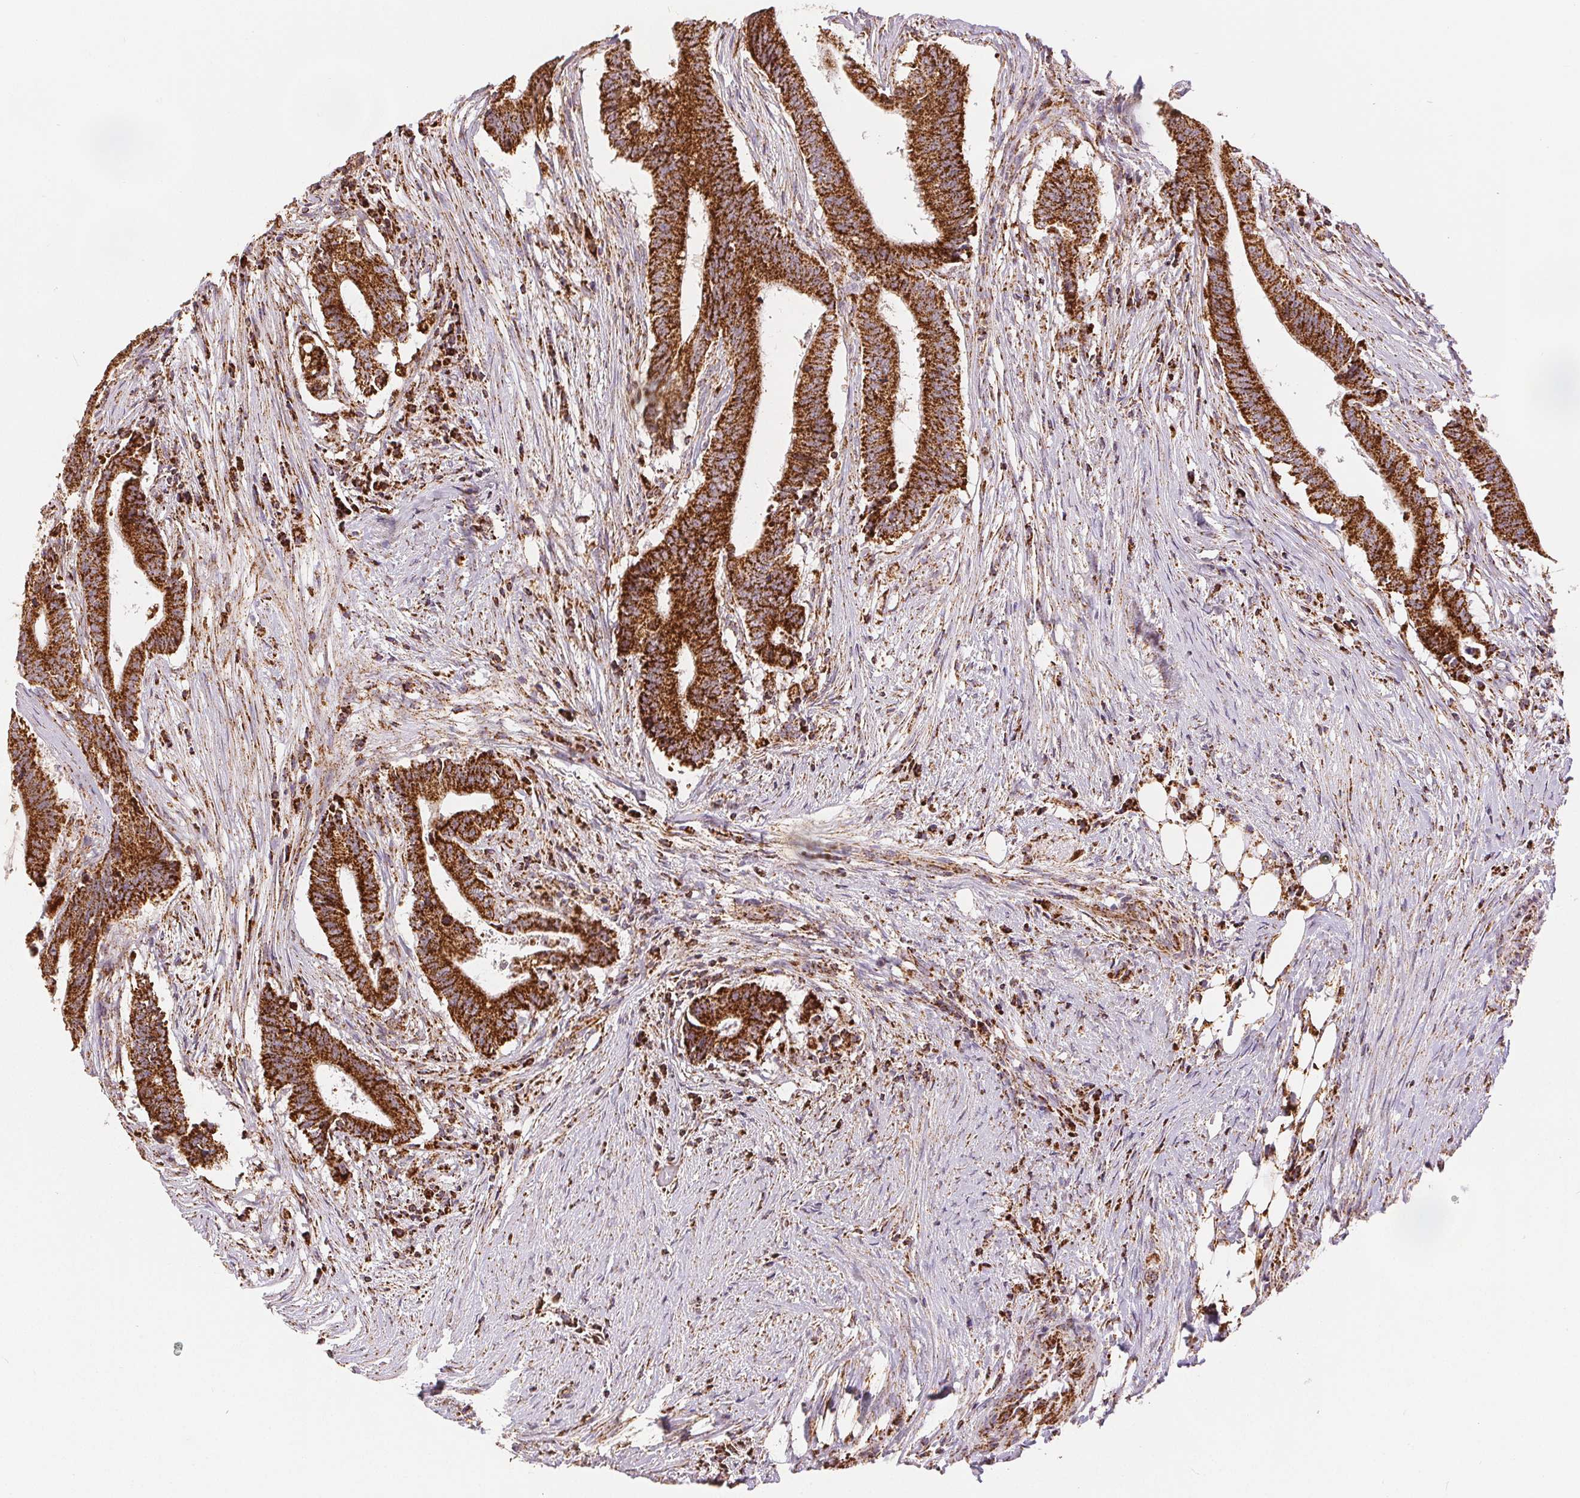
{"staining": {"intensity": "strong", "quantity": ">75%", "location": "cytoplasmic/membranous"}, "tissue": "colorectal cancer", "cell_type": "Tumor cells", "image_type": "cancer", "snomed": [{"axis": "morphology", "description": "Adenocarcinoma, NOS"}, {"axis": "topography", "description": "Colon"}], "caption": "This is a photomicrograph of immunohistochemistry staining of colorectal adenocarcinoma, which shows strong positivity in the cytoplasmic/membranous of tumor cells.", "gene": "SDHB", "patient": {"sex": "female", "age": 43}}